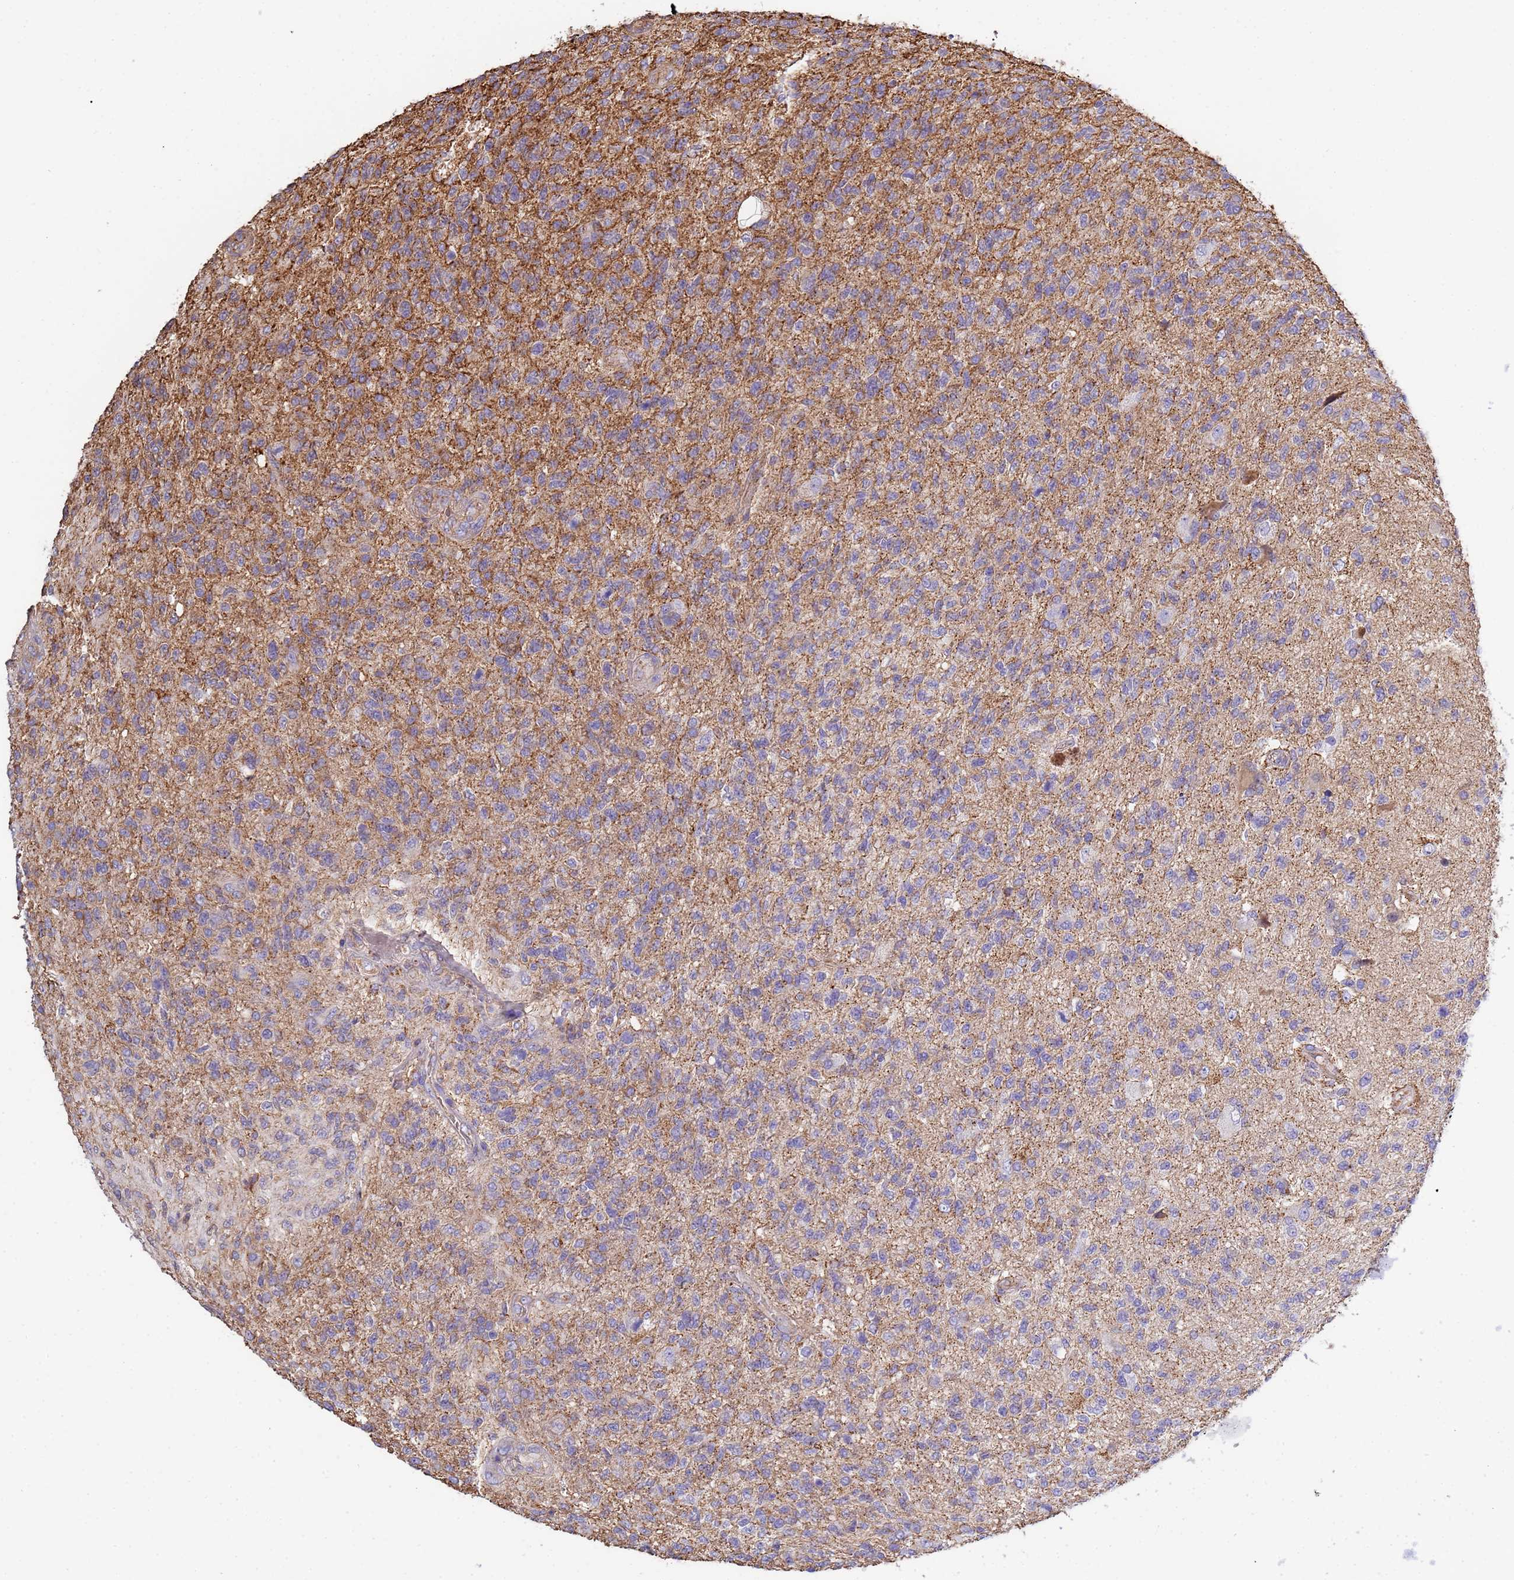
{"staining": {"intensity": "negative", "quantity": "none", "location": "none"}, "tissue": "glioma", "cell_type": "Tumor cells", "image_type": "cancer", "snomed": [{"axis": "morphology", "description": "Glioma, malignant, High grade"}, {"axis": "topography", "description": "Brain"}], "caption": "DAB immunohistochemical staining of human malignant glioma (high-grade) shows no significant expression in tumor cells.", "gene": "GLUD1", "patient": {"sex": "male", "age": 56}}